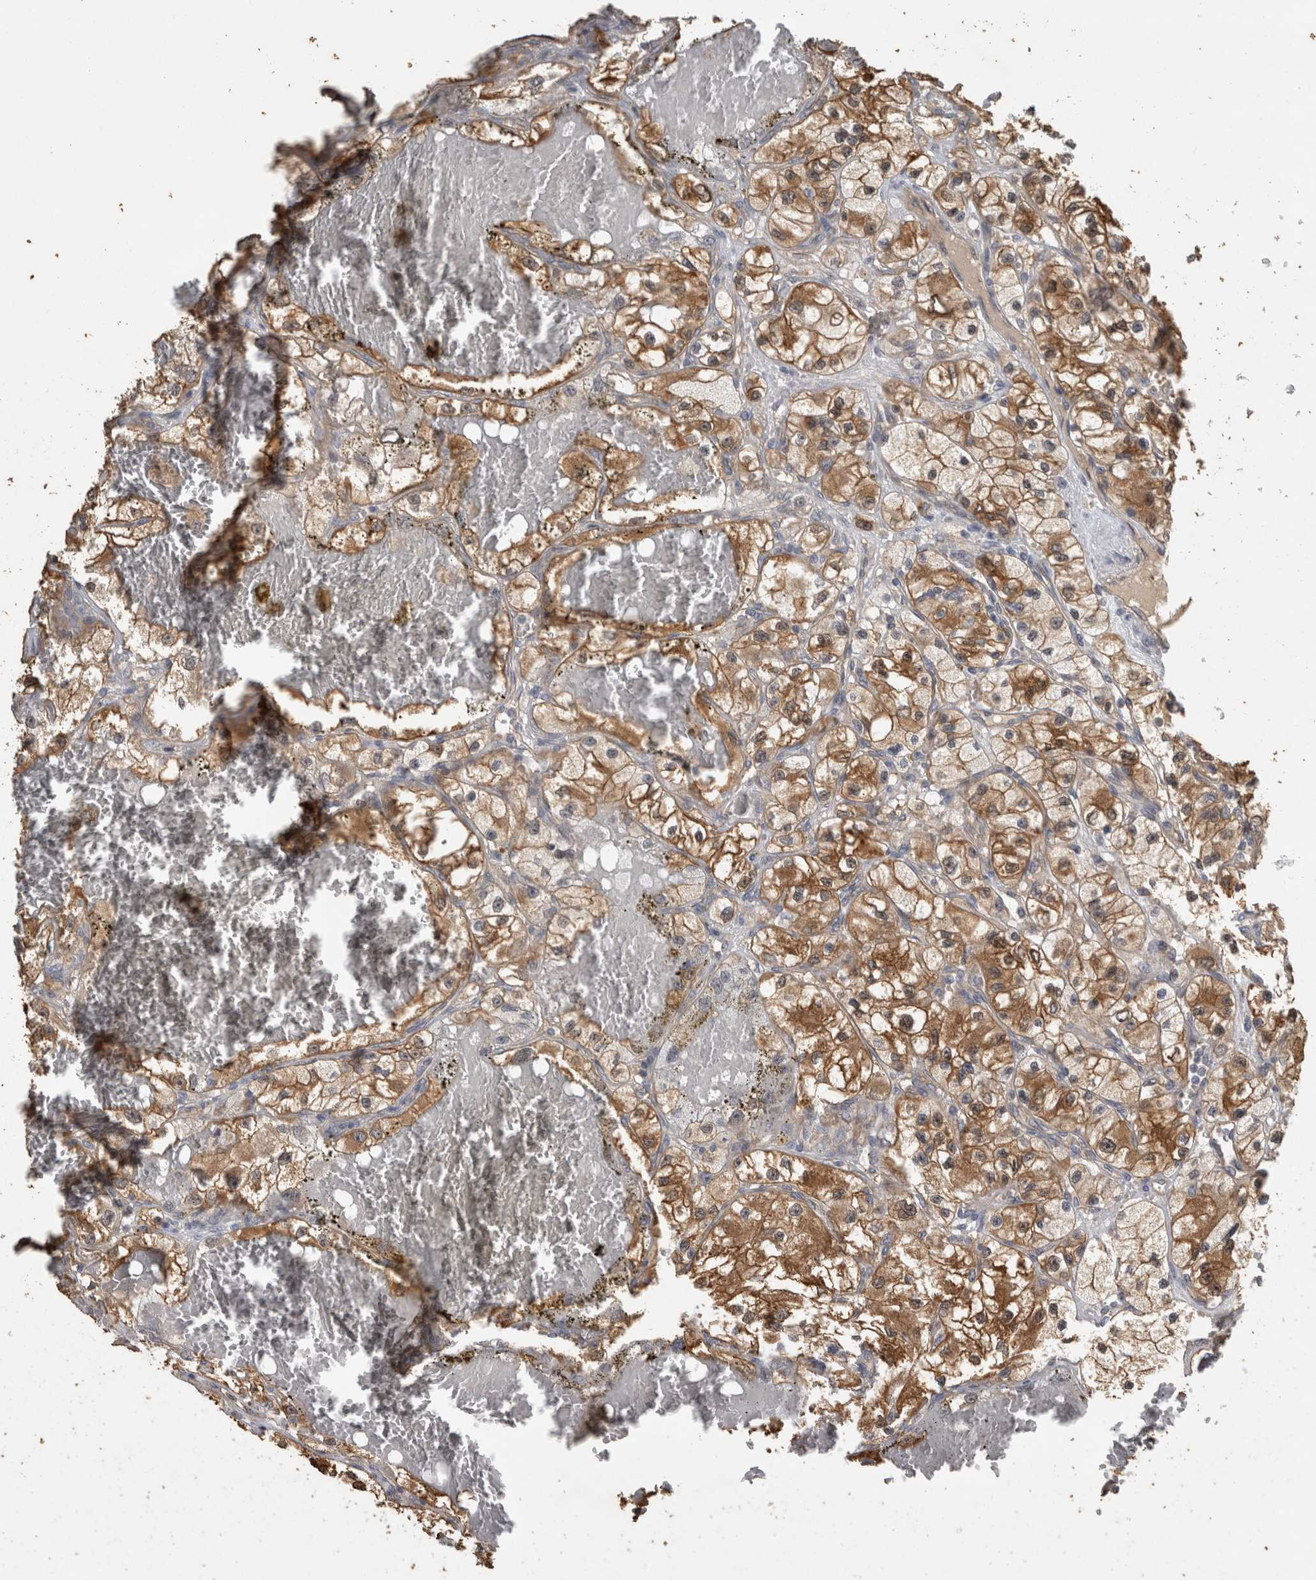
{"staining": {"intensity": "moderate", "quantity": ">75%", "location": "cytoplasmic/membranous"}, "tissue": "renal cancer", "cell_type": "Tumor cells", "image_type": "cancer", "snomed": [{"axis": "morphology", "description": "Adenocarcinoma, NOS"}, {"axis": "topography", "description": "Kidney"}], "caption": "A histopathology image of human adenocarcinoma (renal) stained for a protein reveals moderate cytoplasmic/membranous brown staining in tumor cells. Nuclei are stained in blue.", "gene": "RHPN1", "patient": {"sex": "female", "age": 57}}